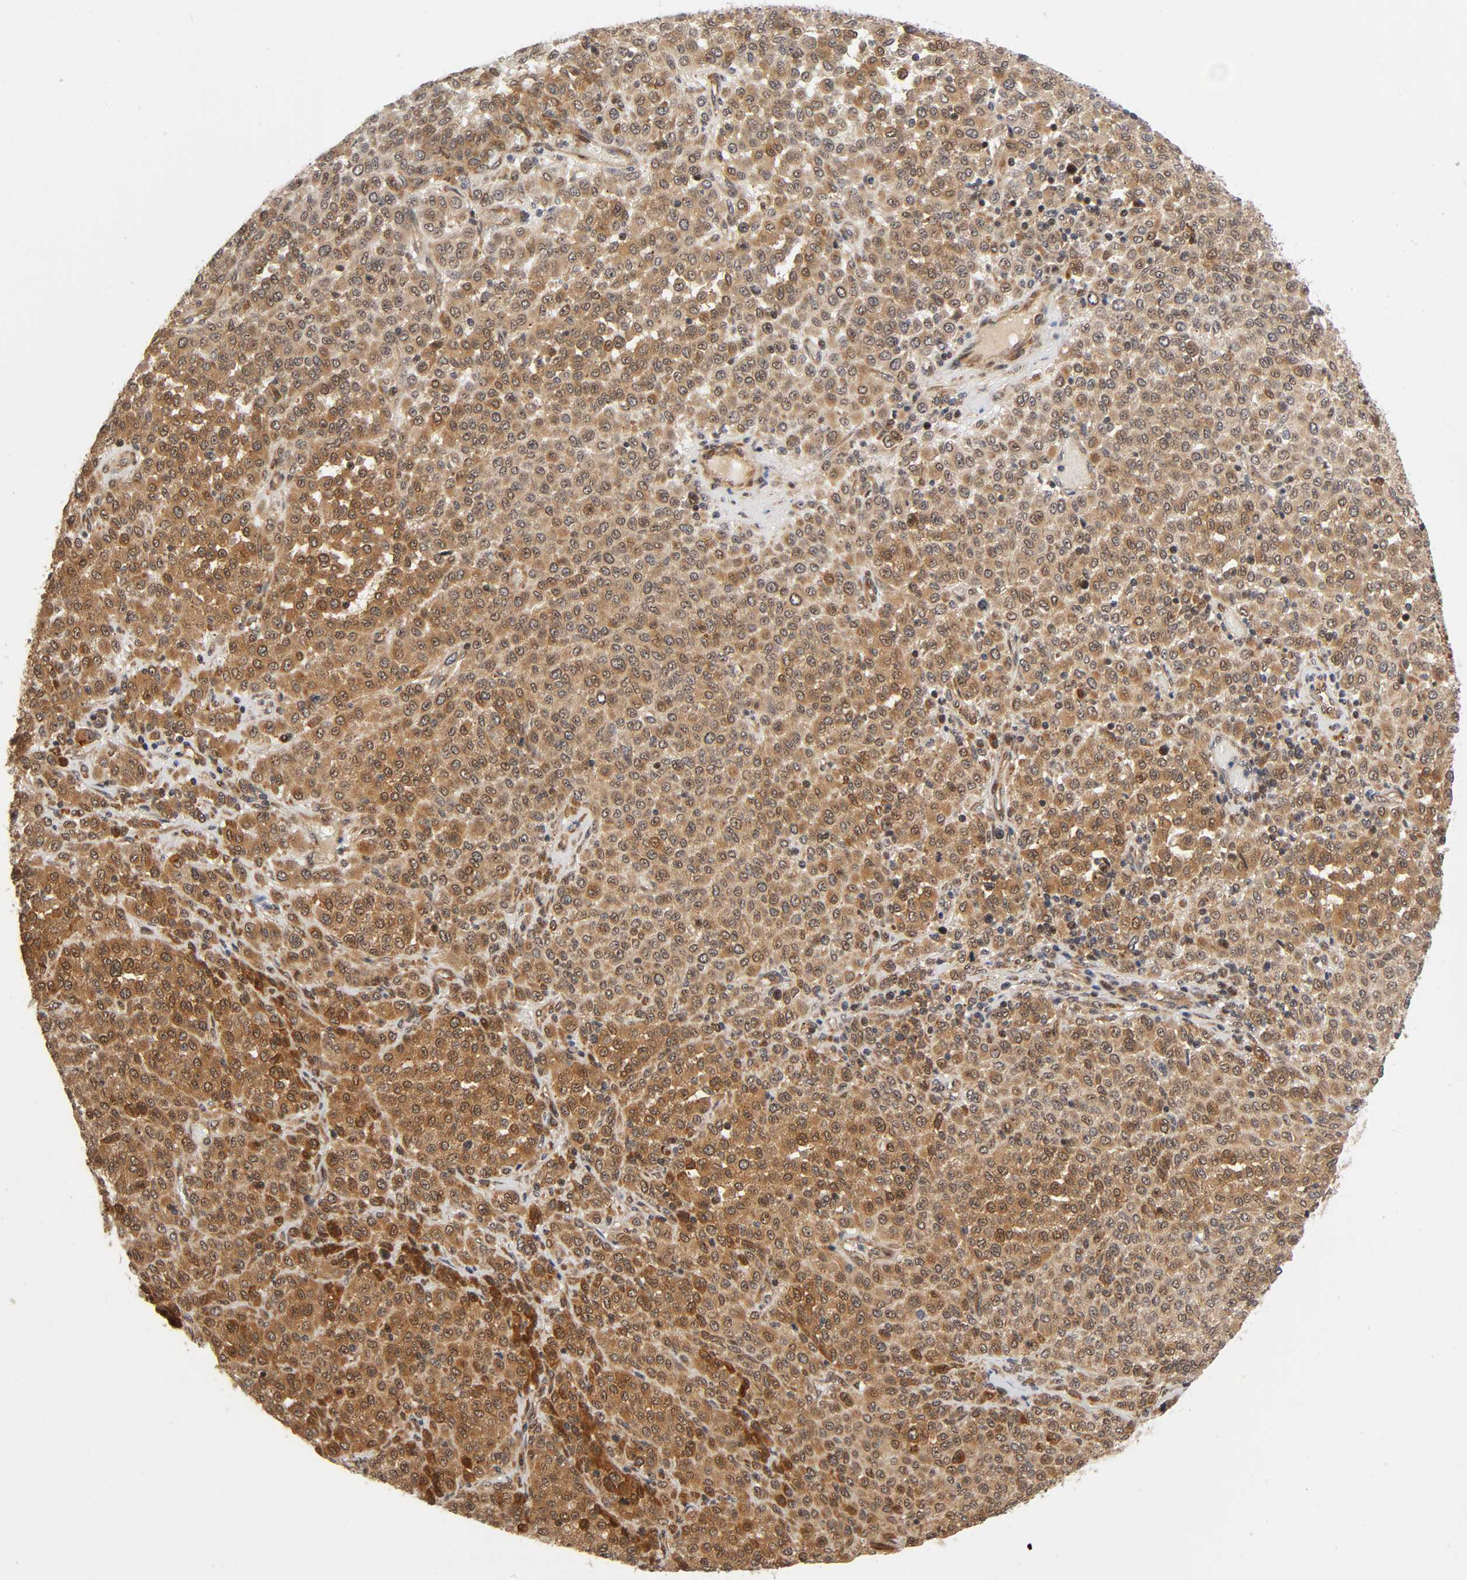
{"staining": {"intensity": "moderate", "quantity": ">75%", "location": "cytoplasmic/membranous,nuclear"}, "tissue": "melanoma", "cell_type": "Tumor cells", "image_type": "cancer", "snomed": [{"axis": "morphology", "description": "Malignant melanoma, Metastatic site"}, {"axis": "topography", "description": "Pancreas"}], "caption": "High-power microscopy captured an immunohistochemistry image of melanoma, revealing moderate cytoplasmic/membranous and nuclear staining in about >75% of tumor cells. The protein of interest is shown in brown color, while the nuclei are stained blue.", "gene": "IQCJ-SCHIP1", "patient": {"sex": "female", "age": 30}}